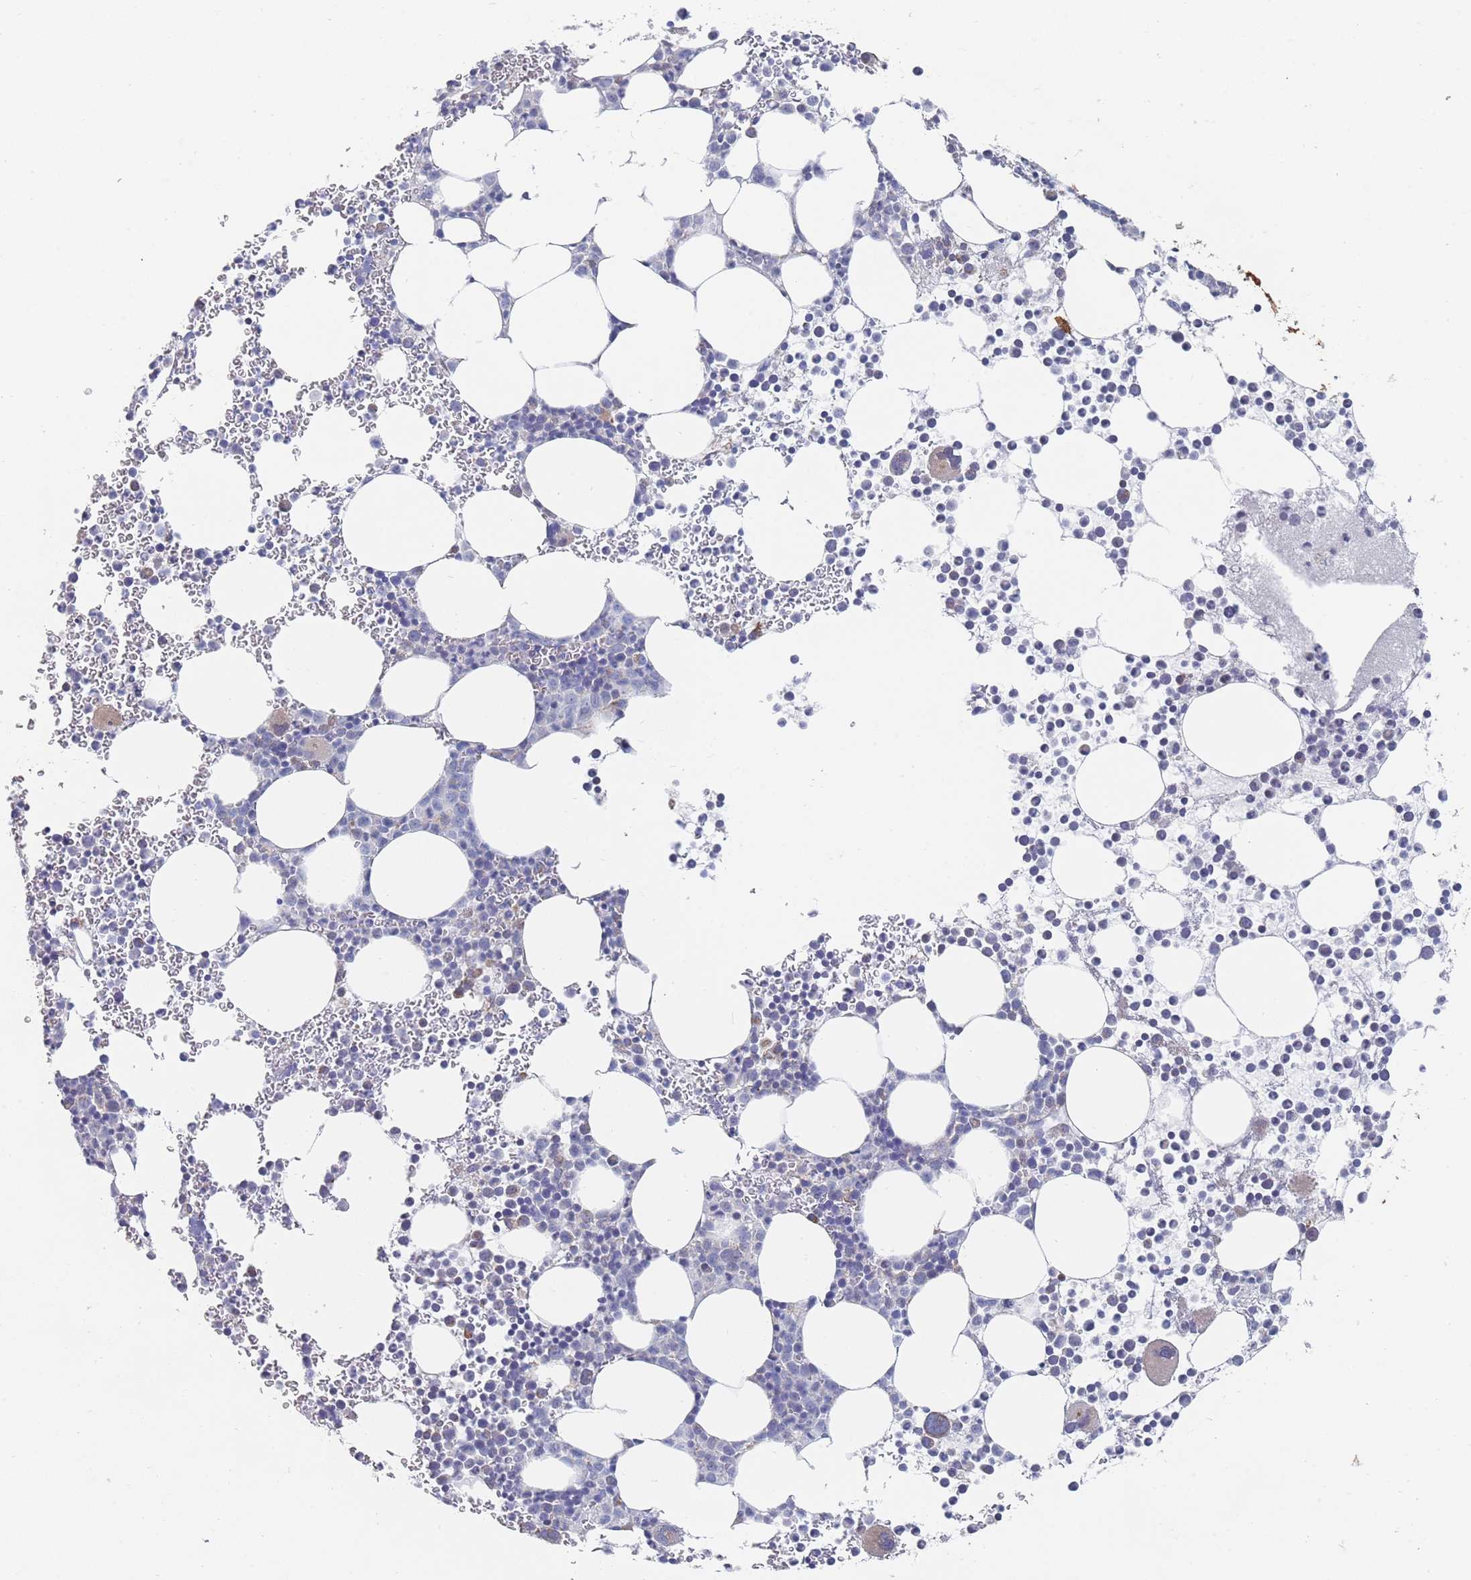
{"staining": {"intensity": "moderate", "quantity": "<25%", "location": "cytoplasmic/membranous"}, "tissue": "bone marrow", "cell_type": "Hematopoietic cells", "image_type": "normal", "snomed": [{"axis": "morphology", "description": "Normal tissue, NOS"}, {"axis": "topography", "description": "Bone marrow"}], "caption": "Immunohistochemical staining of normal human bone marrow shows <25% levels of moderate cytoplasmic/membranous protein positivity in about <25% of hematopoietic cells.", "gene": "IKZF4", "patient": {"sex": "female", "age": 78}}